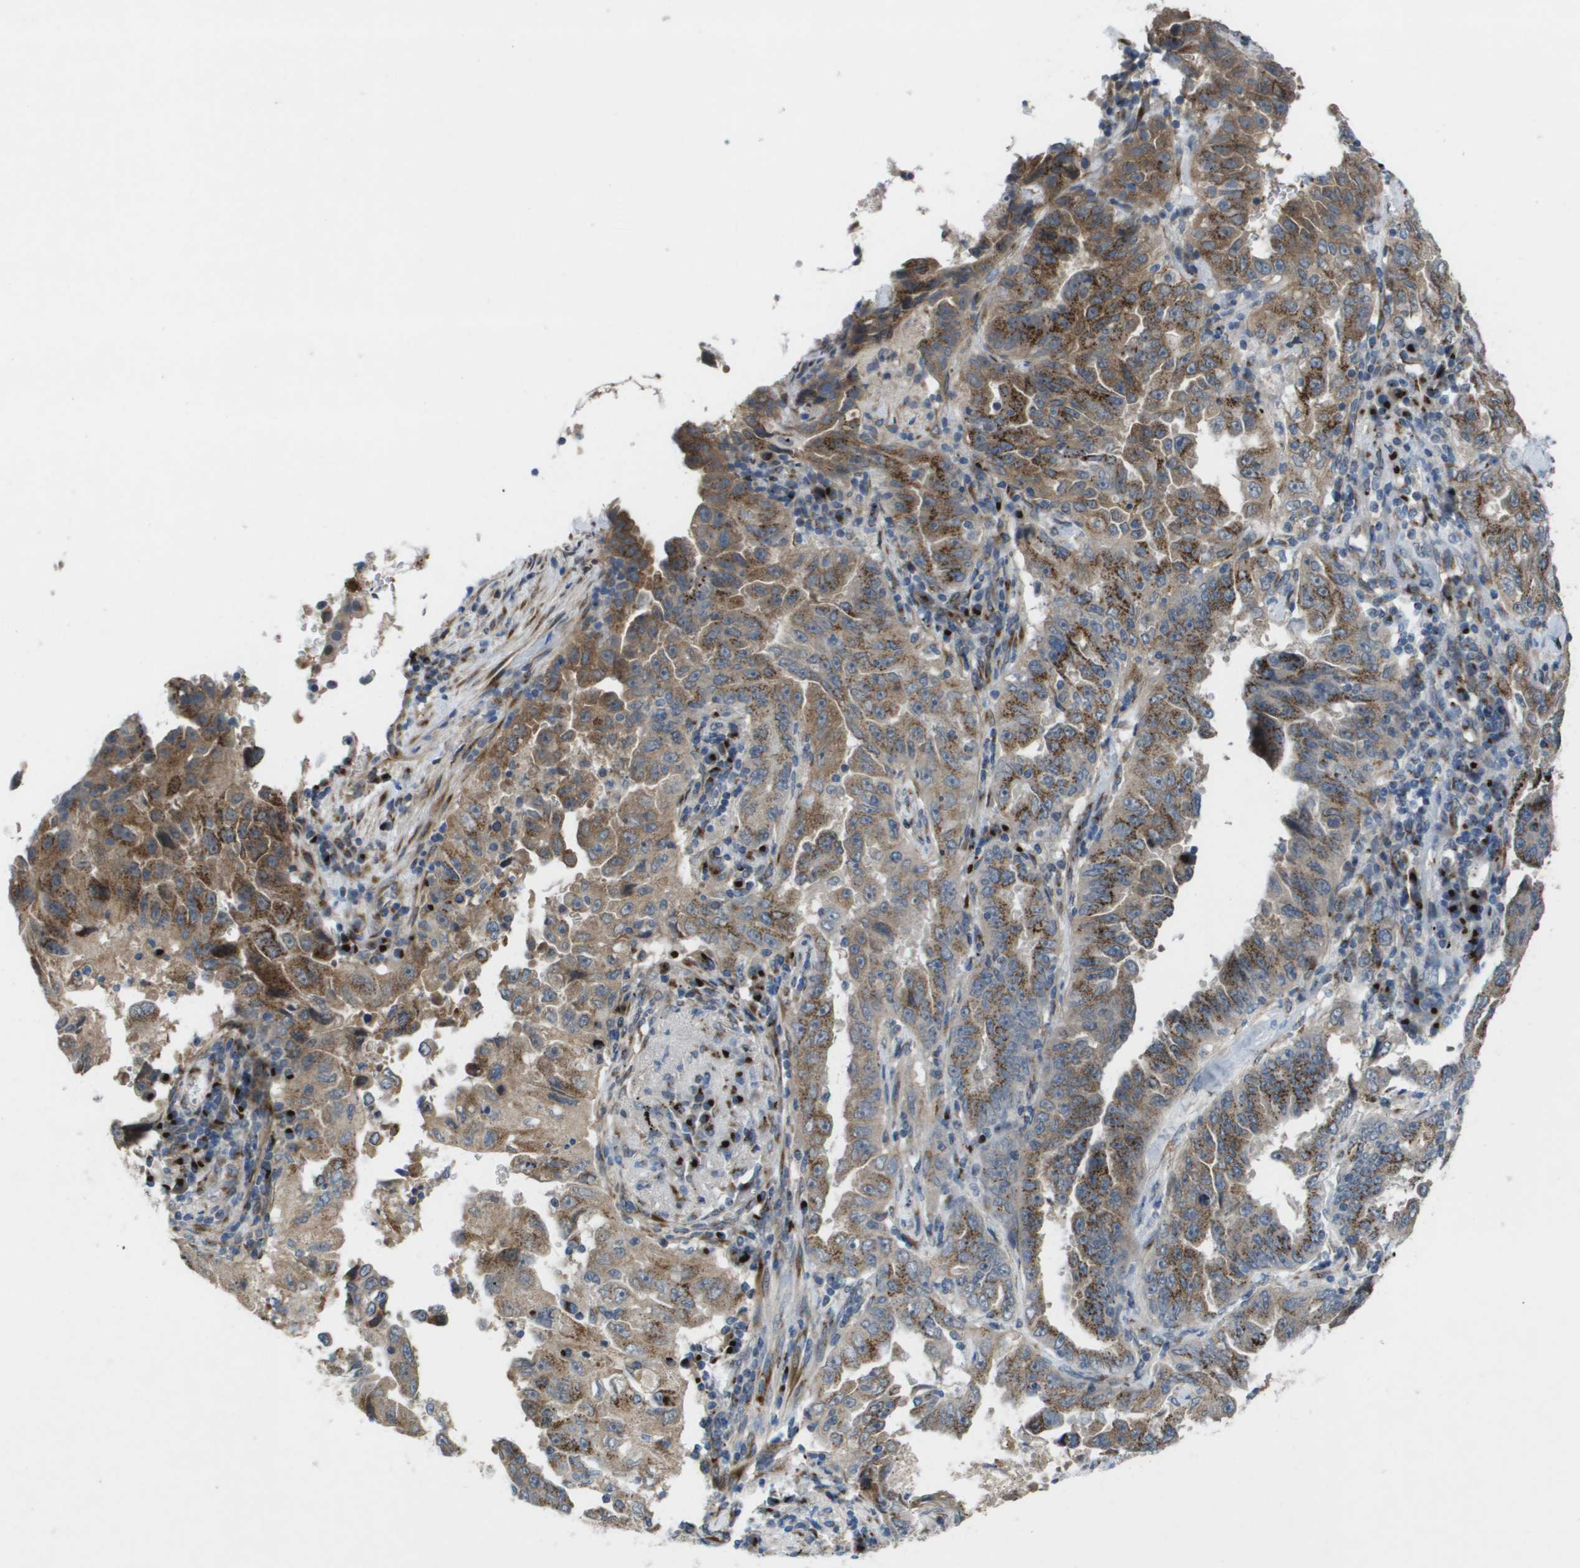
{"staining": {"intensity": "moderate", "quantity": ">75%", "location": "cytoplasmic/membranous"}, "tissue": "lung cancer", "cell_type": "Tumor cells", "image_type": "cancer", "snomed": [{"axis": "morphology", "description": "Adenocarcinoma, NOS"}, {"axis": "topography", "description": "Lung"}], "caption": "Immunohistochemical staining of human lung cancer (adenocarcinoma) reveals moderate cytoplasmic/membranous protein expression in approximately >75% of tumor cells.", "gene": "QSOX2", "patient": {"sex": "female", "age": 51}}